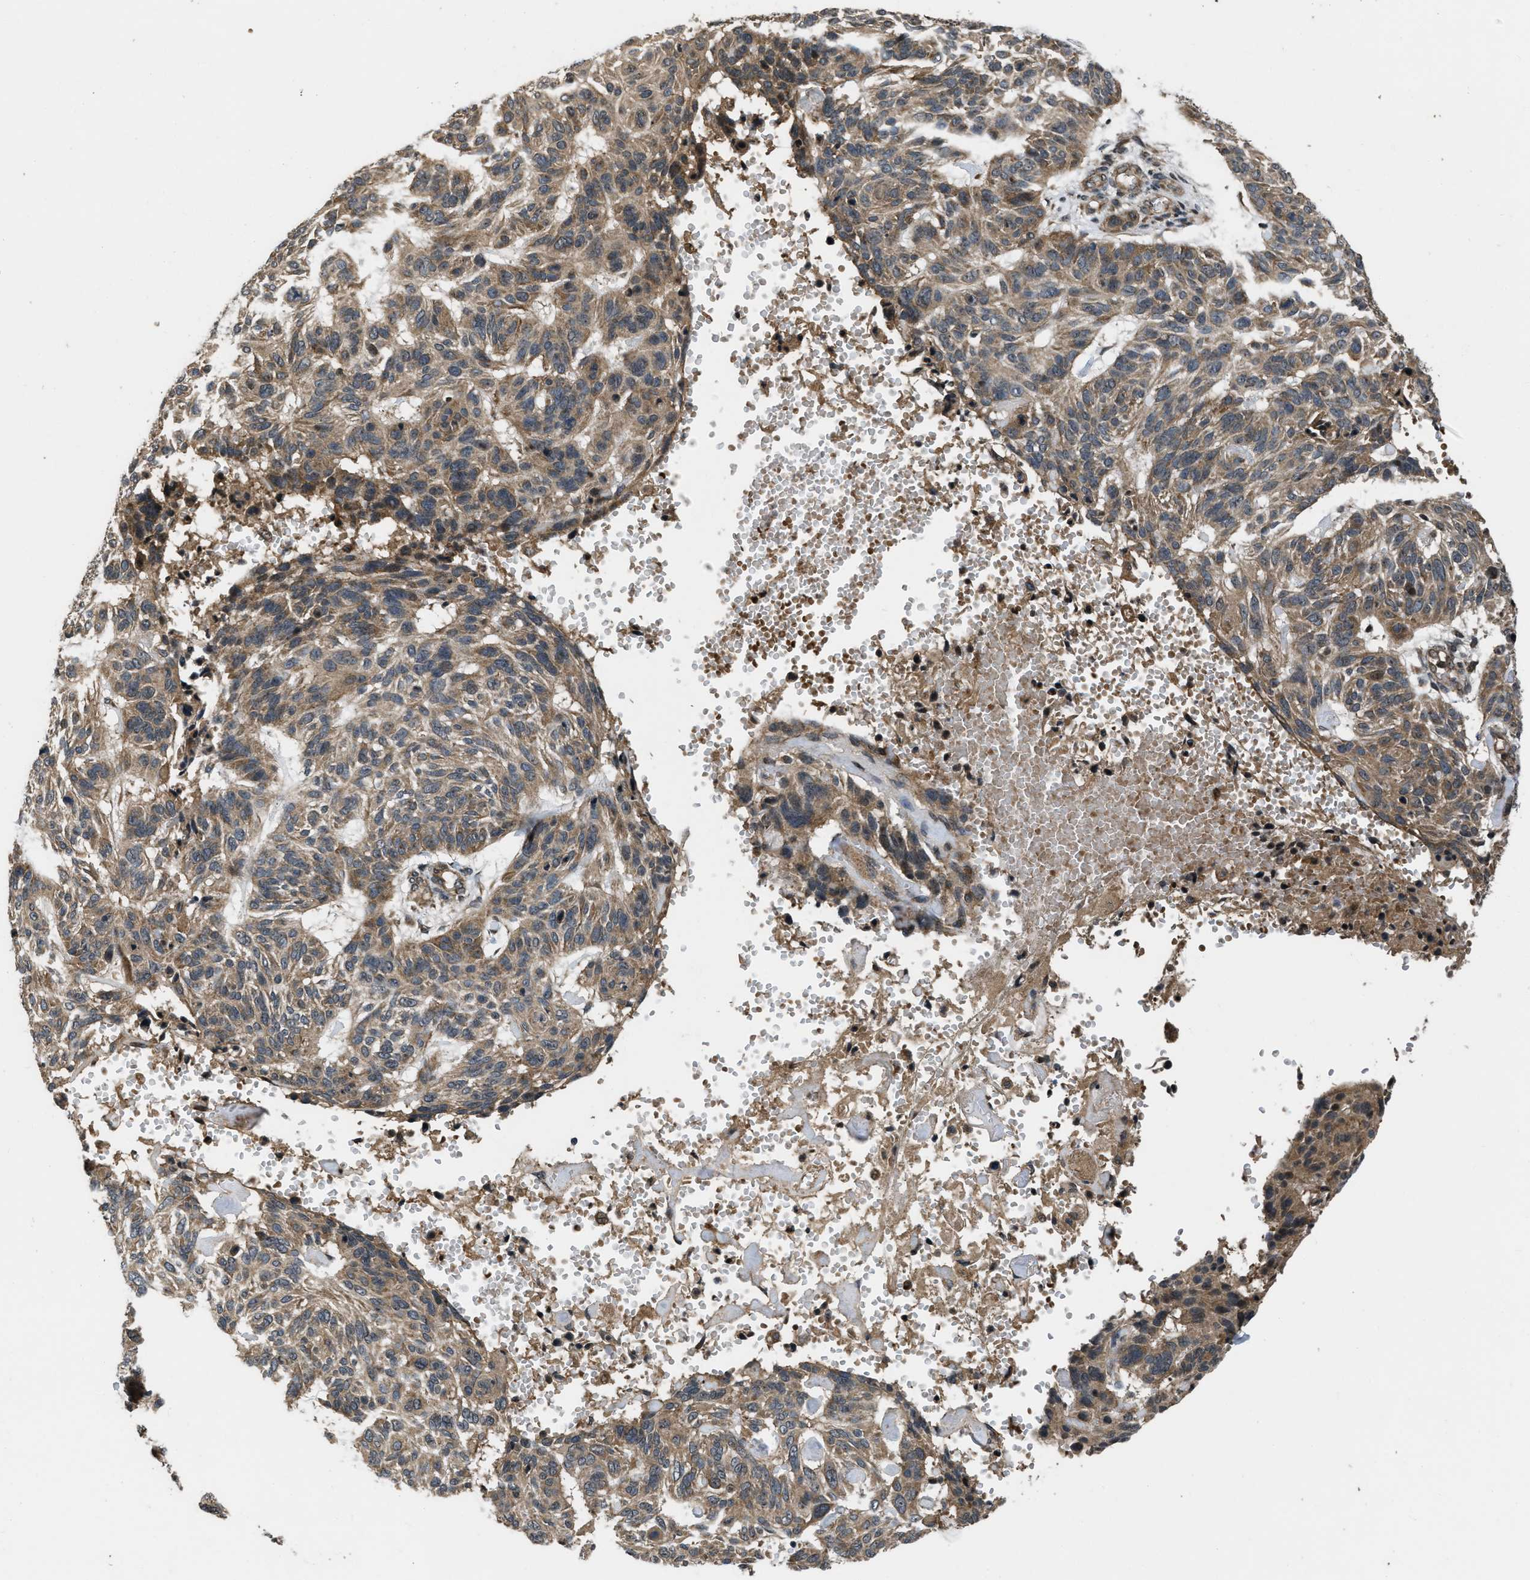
{"staining": {"intensity": "moderate", "quantity": ">75%", "location": "cytoplasmic/membranous"}, "tissue": "skin cancer", "cell_type": "Tumor cells", "image_type": "cancer", "snomed": [{"axis": "morphology", "description": "Basal cell carcinoma"}, {"axis": "topography", "description": "Skin"}], "caption": "Basal cell carcinoma (skin) stained with DAB immunohistochemistry exhibits medium levels of moderate cytoplasmic/membranous staining in about >75% of tumor cells. (brown staining indicates protein expression, while blue staining denotes nuclei).", "gene": "SPTLC1", "patient": {"sex": "male", "age": 85}}